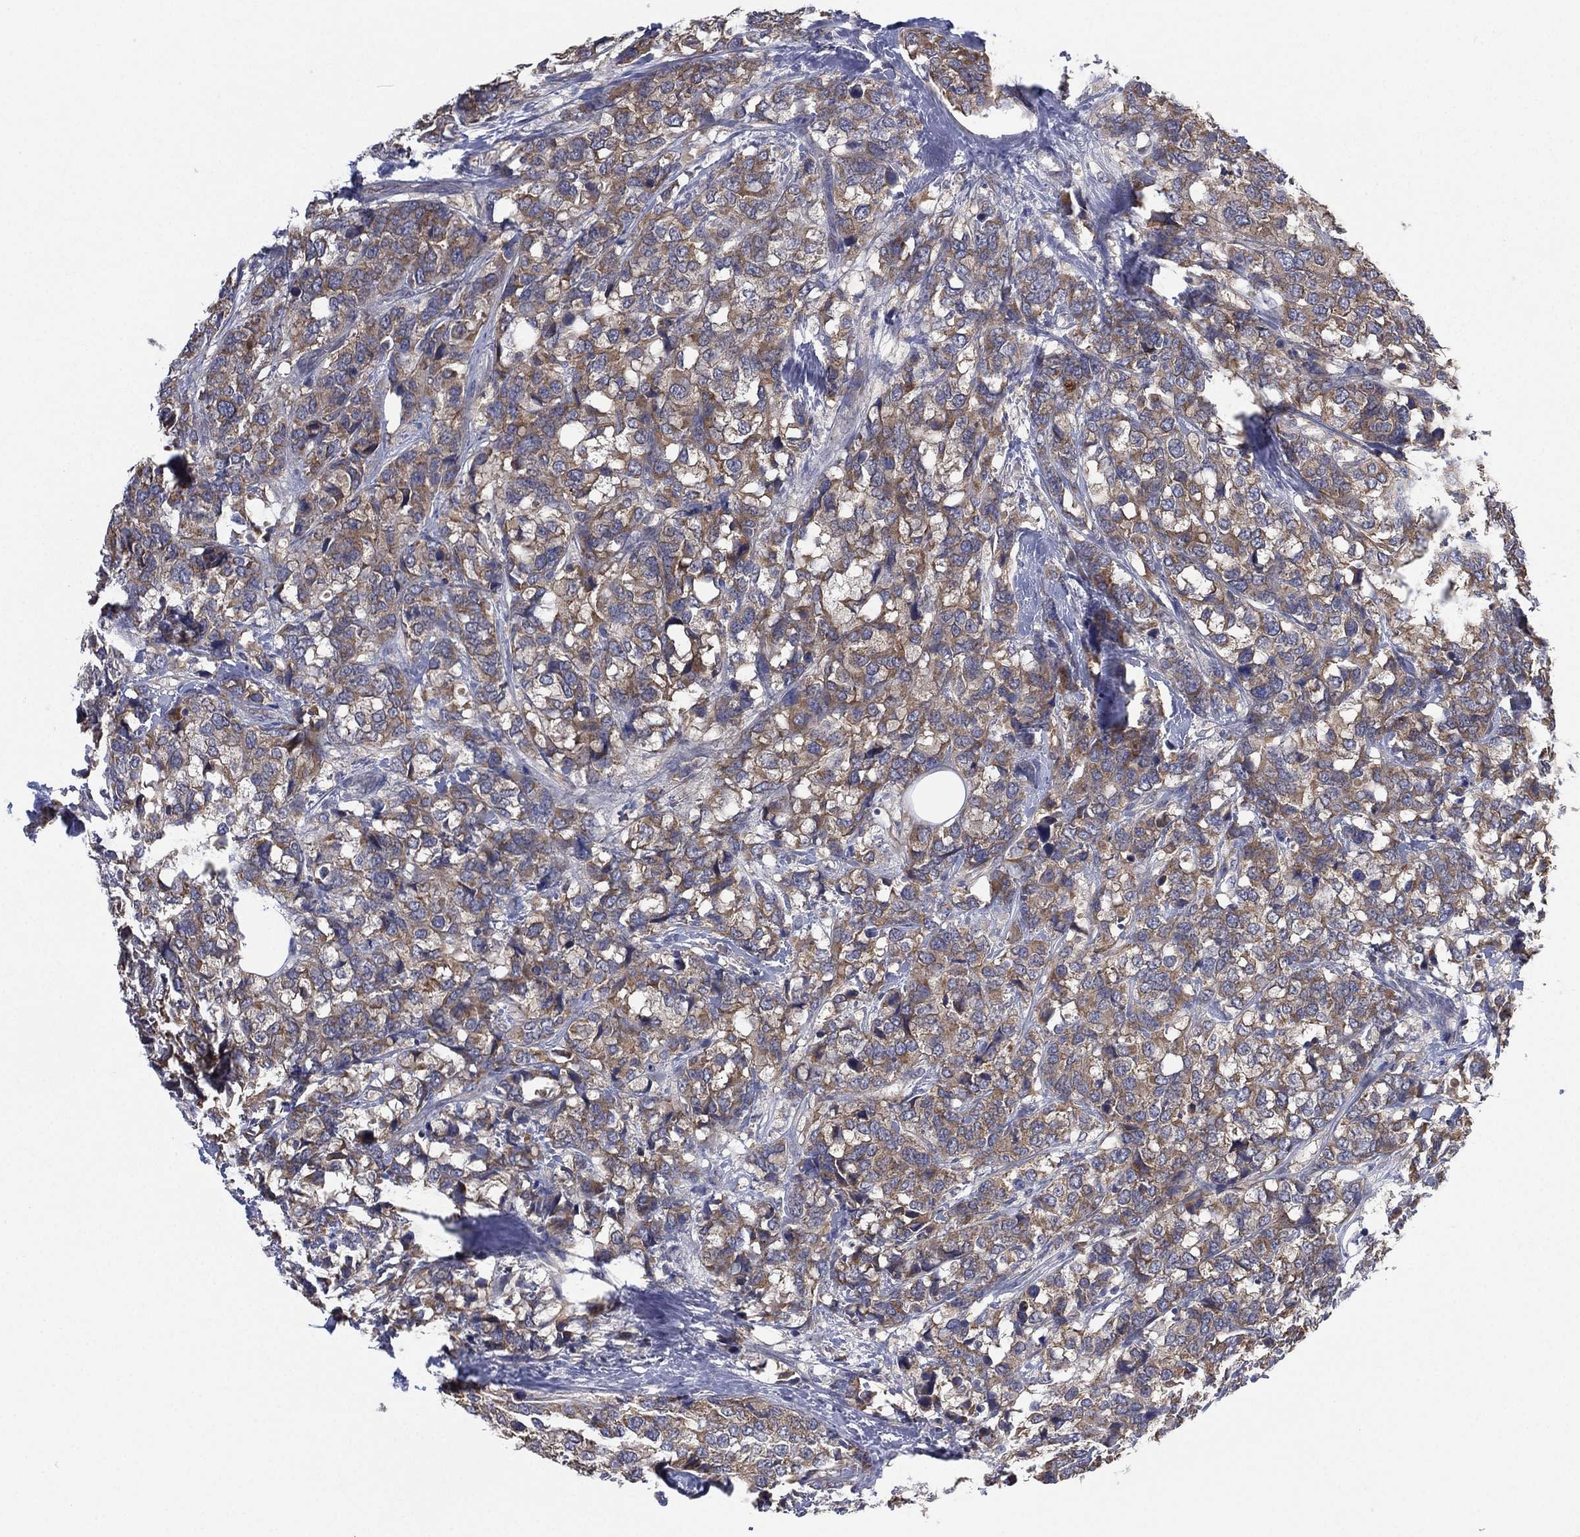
{"staining": {"intensity": "moderate", "quantity": ">75%", "location": "cytoplasmic/membranous"}, "tissue": "breast cancer", "cell_type": "Tumor cells", "image_type": "cancer", "snomed": [{"axis": "morphology", "description": "Lobular carcinoma"}, {"axis": "topography", "description": "Breast"}], "caption": "High-power microscopy captured an immunohistochemistry image of breast cancer (lobular carcinoma), revealing moderate cytoplasmic/membranous staining in approximately >75% of tumor cells. (DAB (3,3'-diaminobenzidine) IHC, brown staining for protein, blue staining for nuclei).", "gene": "MPP7", "patient": {"sex": "female", "age": 59}}